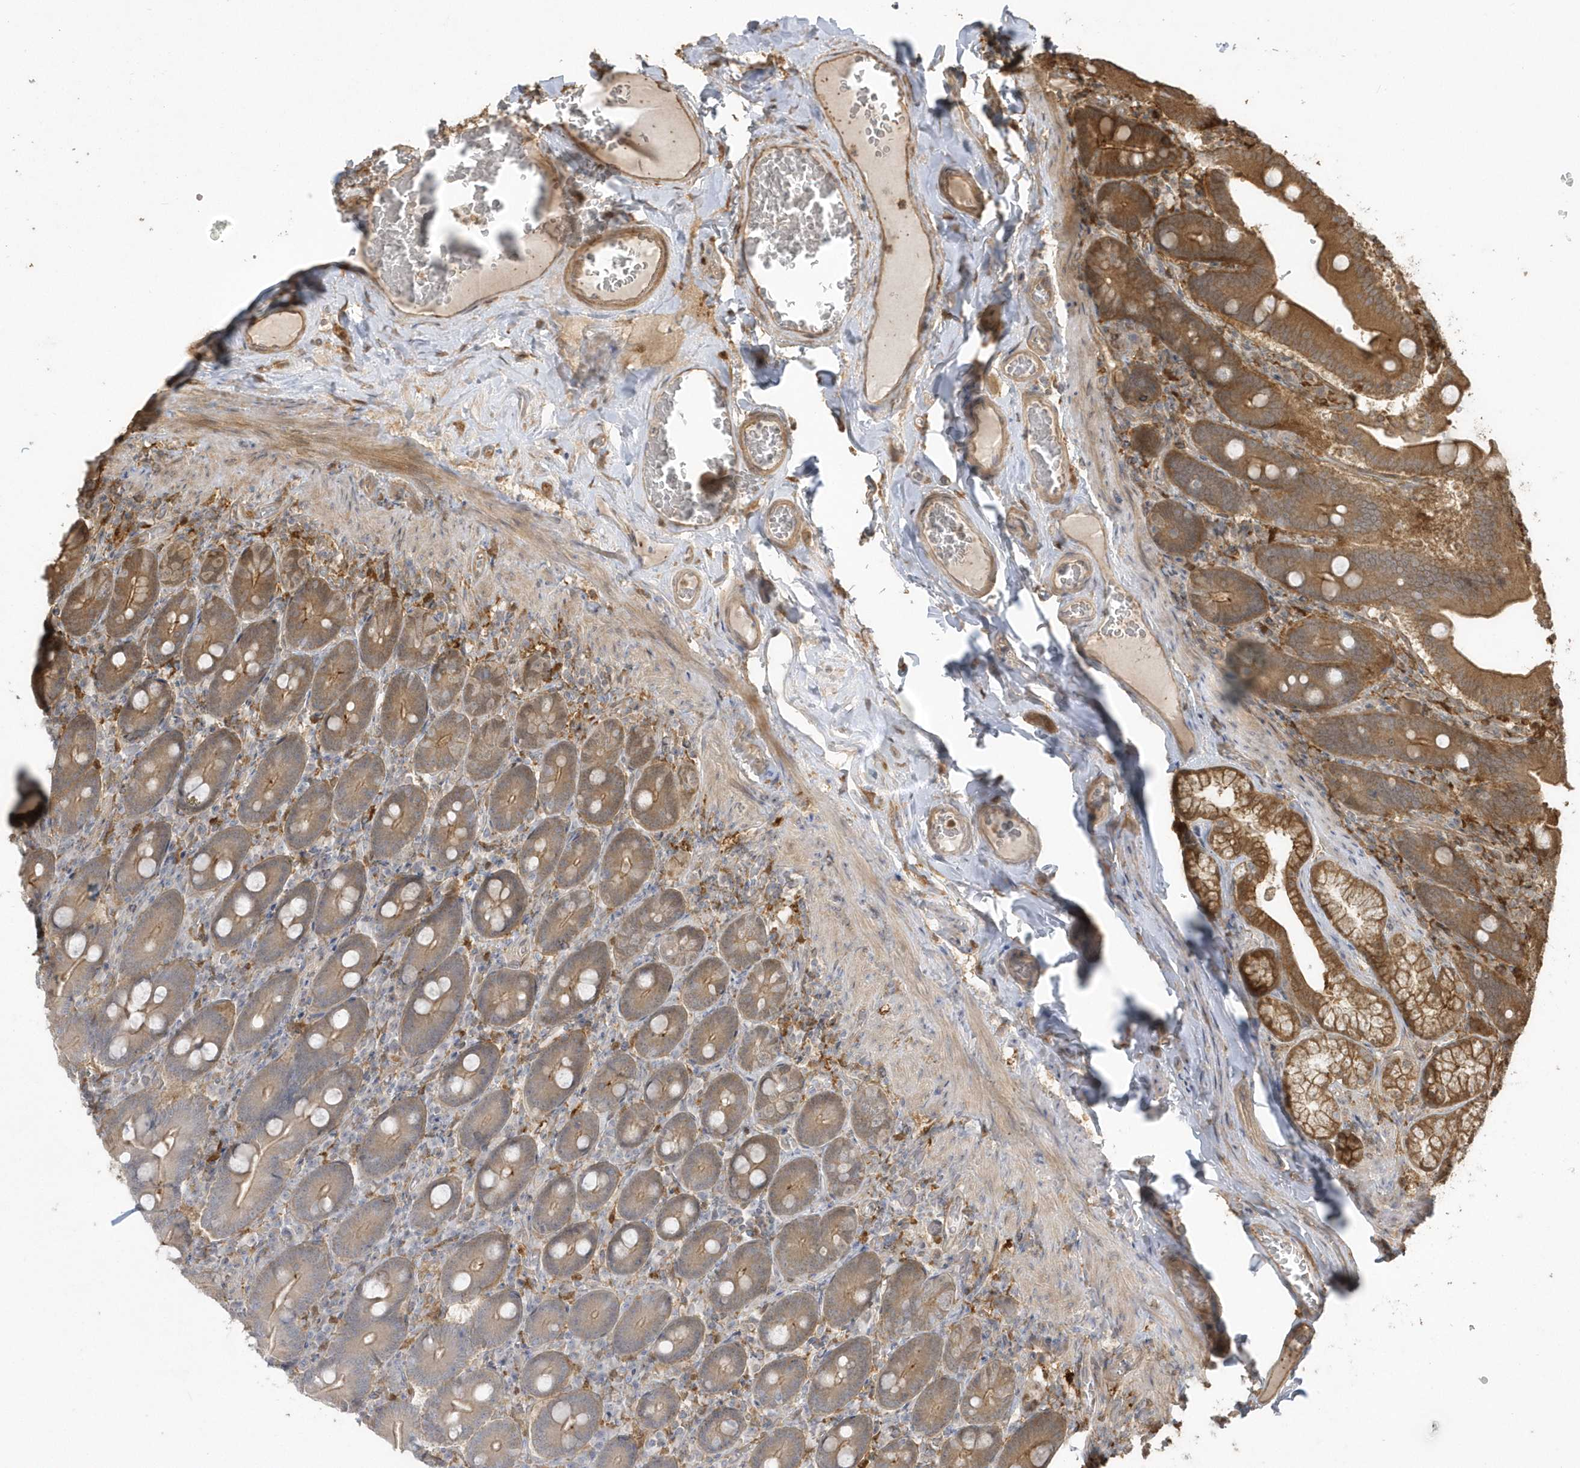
{"staining": {"intensity": "moderate", "quantity": ">75%", "location": "cytoplasmic/membranous"}, "tissue": "duodenum", "cell_type": "Glandular cells", "image_type": "normal", "snomed": [{"axis": "morphology", "description": "Normal tissue, NOS"}, {"axis": "topography", "description": "Duodenum"}], "caption": "Glandular cells show medium levels of moderate cytoplasmic/membranous expression in approximately >75% of cells in benign human duodenum. Using DAB (brown) and hematoxylin (blue) stains, captured at high magnification using brightfield microscopy.", "gene": "HNMT", "patient": {"sex": "female", "age": 62}}